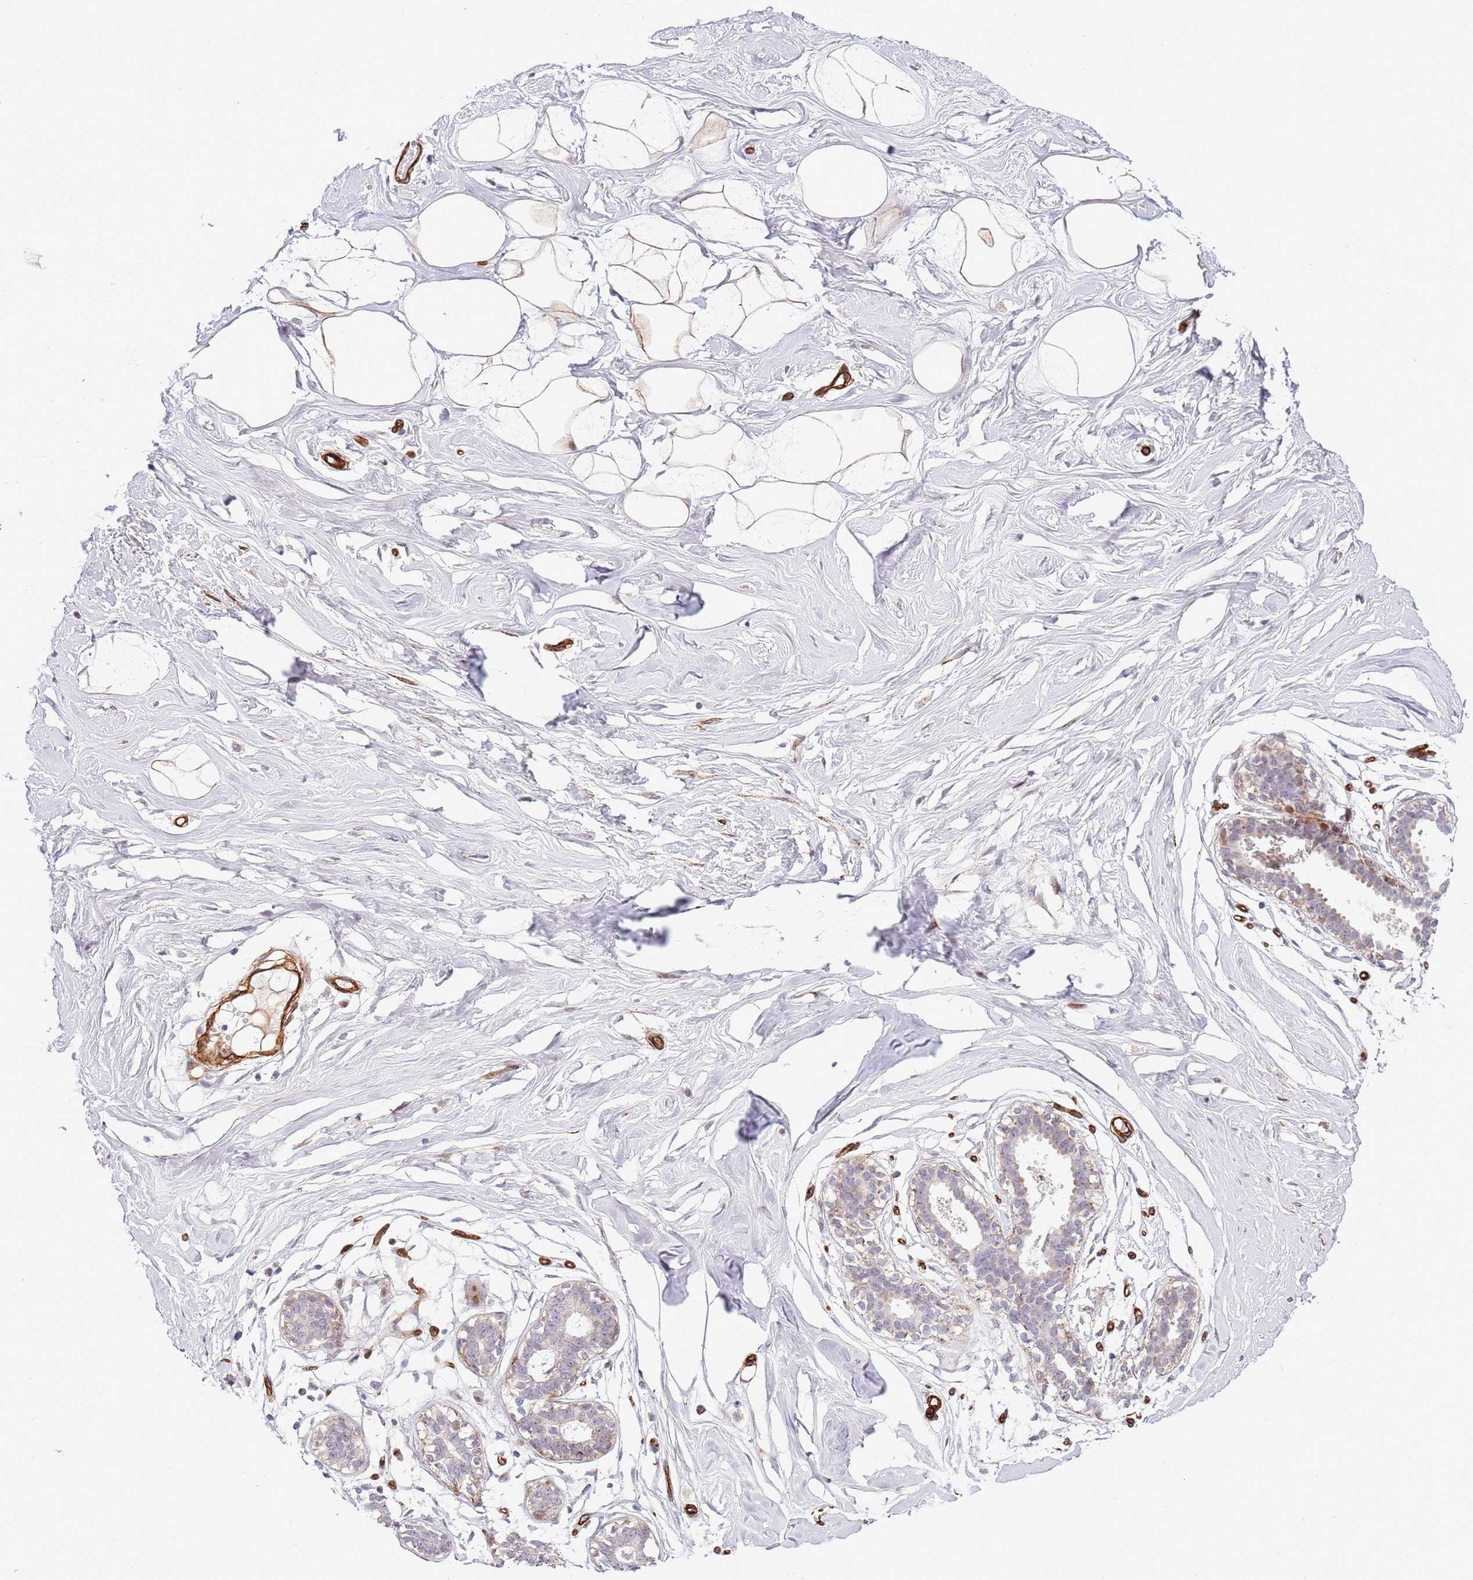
{"staining": {"intensity": "weak", "quantity": ">75%", "location": "cytoplasmic/membranous"}, "tissue": "breast", "cell_type": "Adipocytes", "image_type": "normal", "snomed": [{"axis": "morphology", "description": "Normal tissue, NOS"}, {"axis": "morphology", "description": "Adenoma, NOS"}, {"axis": "topography", "description": "Breast"}], "caption": "Adipocytes demonstrate weak cytoplasmic/membranous positivity in approximately >75% of cells in benign breast.", "gene": "NEK3", "patient": {"sex": "female", "age": 23}}